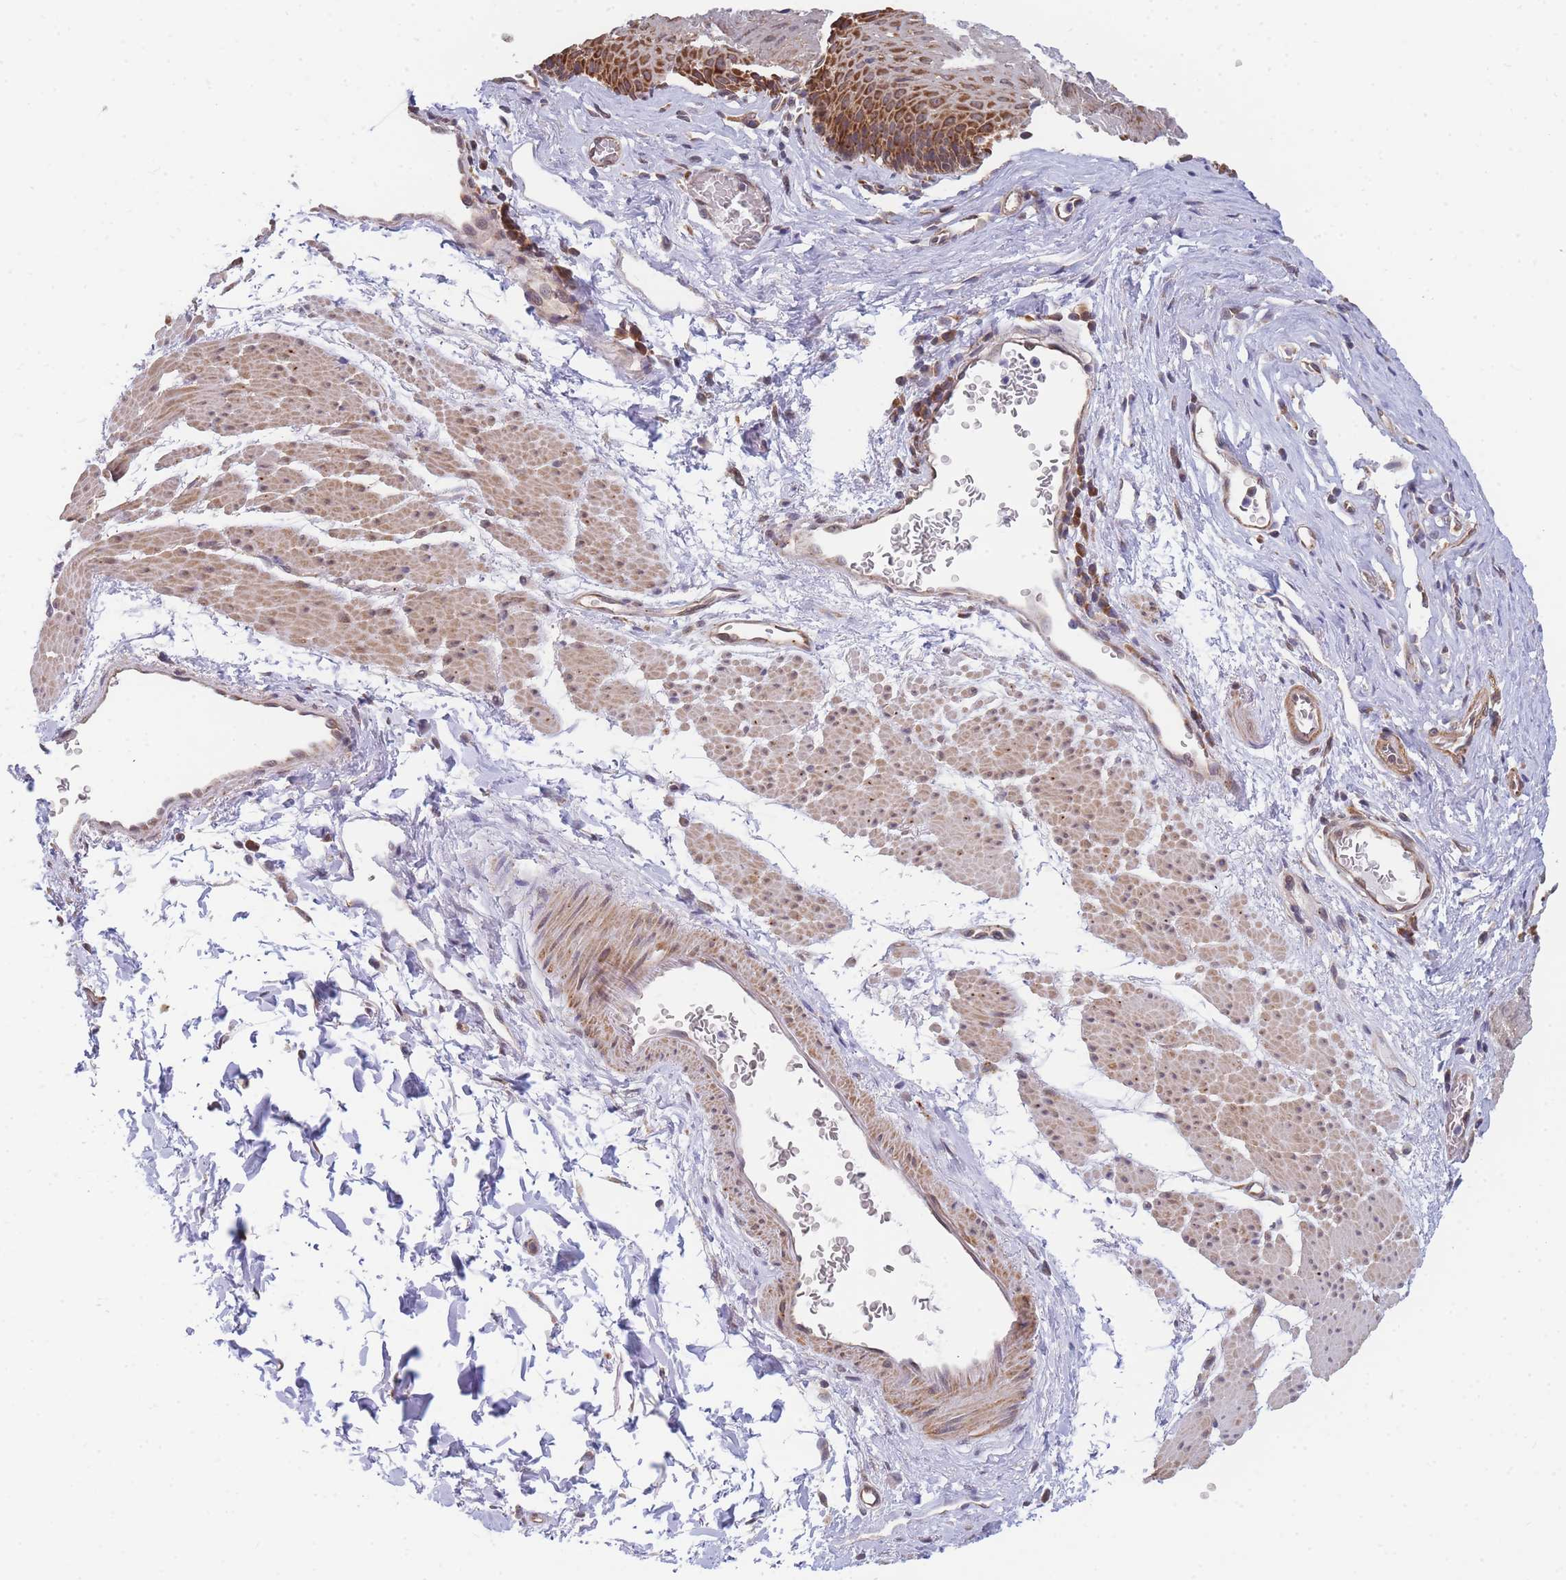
{"staining": {"intensity": "strong", "quantity": ">75%", "location": "cytoplasmic/membranous"}, "tissue": "esophagus", "cell_type": "Squamous epithelial cells", "image_type": "normal", "snomed": [{"axis": "morphology", "description": "Normal tissue, NOS"}, {"axis": "topography", "description": "Esophagus"}], "caption": "Immunohistochemical staining of benign esophagus exhibits strong cytoplasmic/membranous protein staining in about >75% of squamous epithelial cells.", "gene": "ENSG00000276345", "patient": {"sex": "female", "age": 66}}